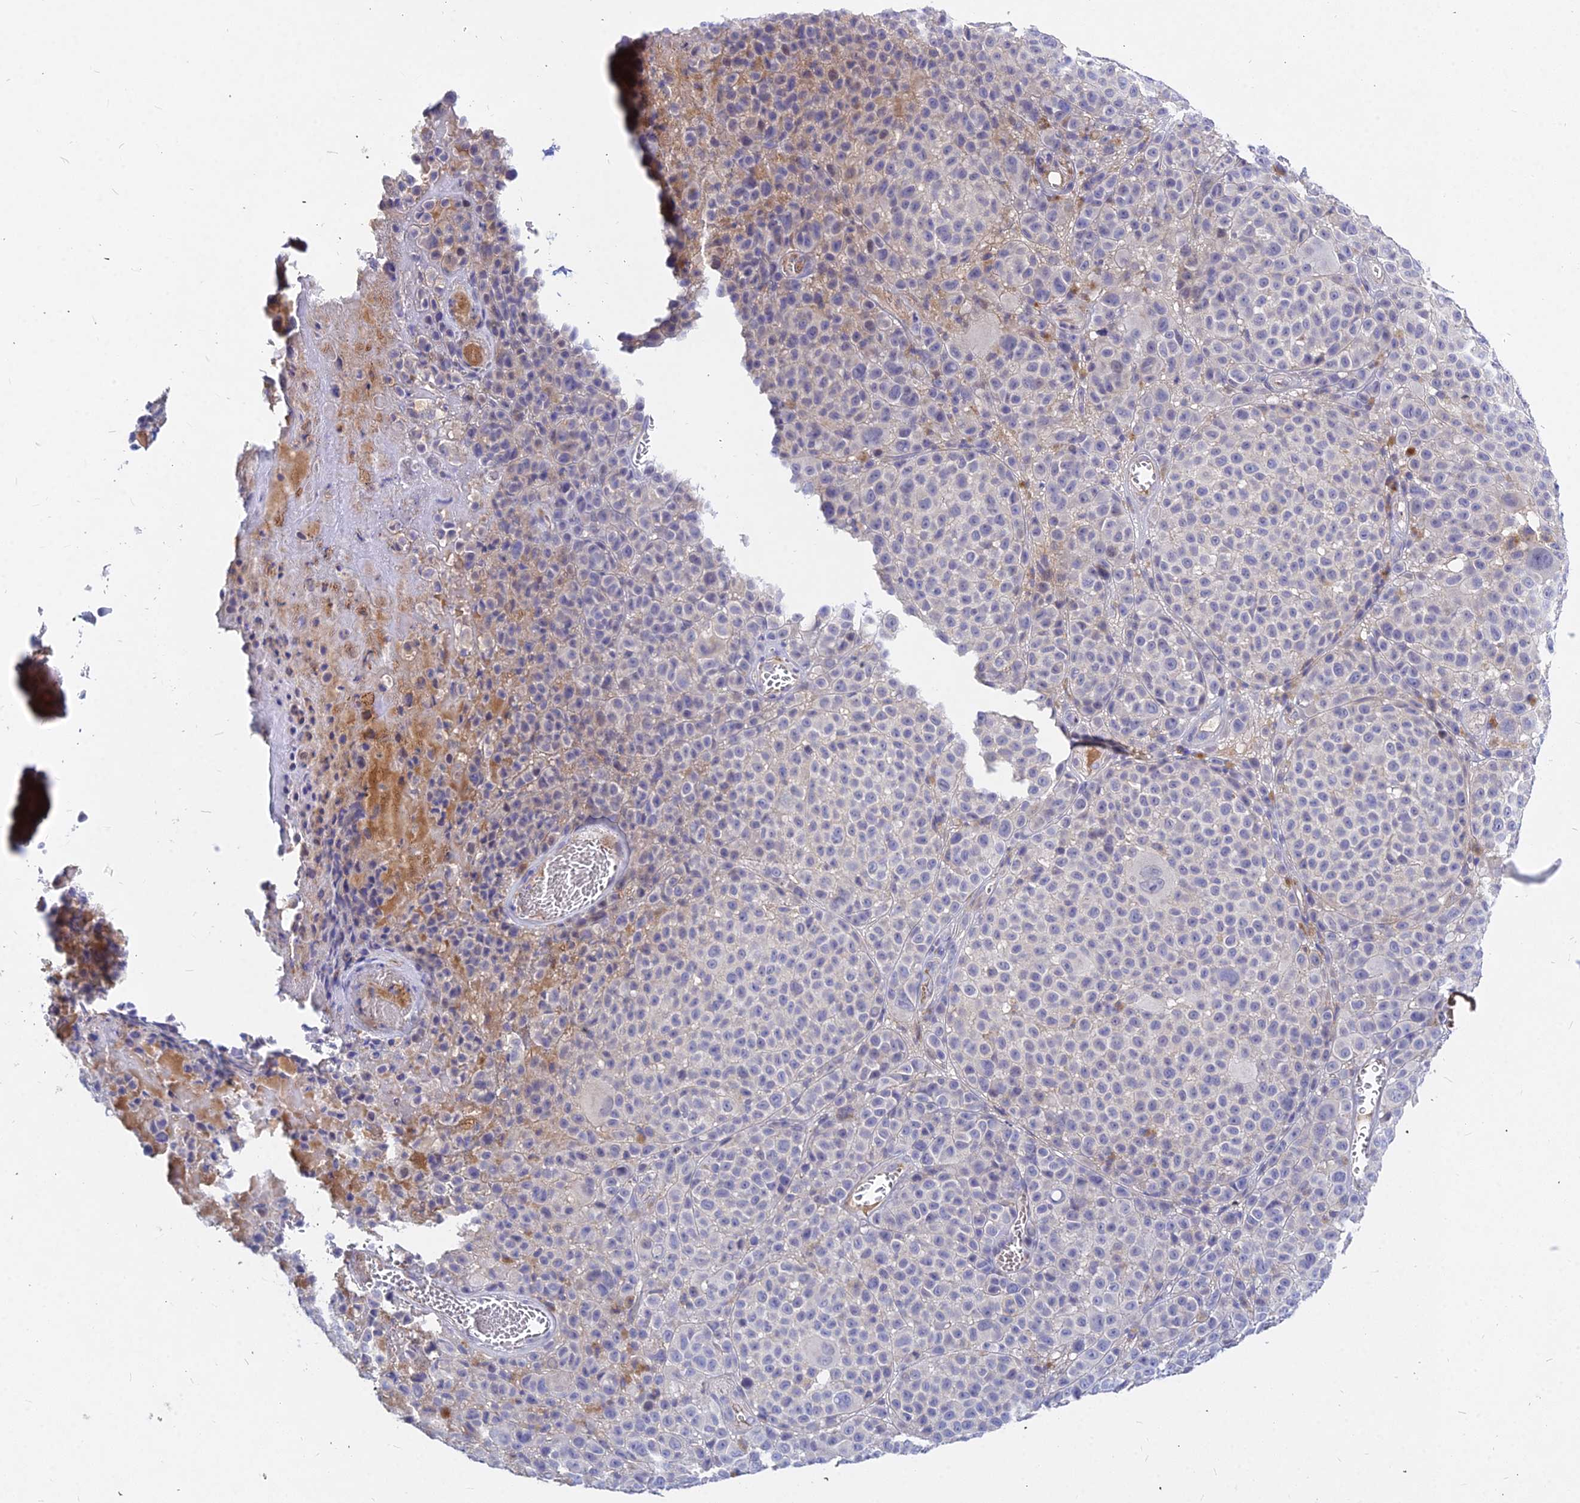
{"staining": {"intensity": "negative", "quantity": "none", "location": "none"}, "tissue": "melanoma", "cell_type": "Tumor cells", "image_type": "cancer", "snomed": [{"axis": "morphology", "description": "Malignant melanoma, NOS"}, {"axis": "topography", "description": "Skin"}], "caption": "Malignant melanoma was stained to show a protein in brown. There is no significant expression in tumor cells. (Immunohistochemistry, brightfield microscopy, high magnification).", "gene": "DMRTA1", "patient": {"sex": "female", "age": 94}}